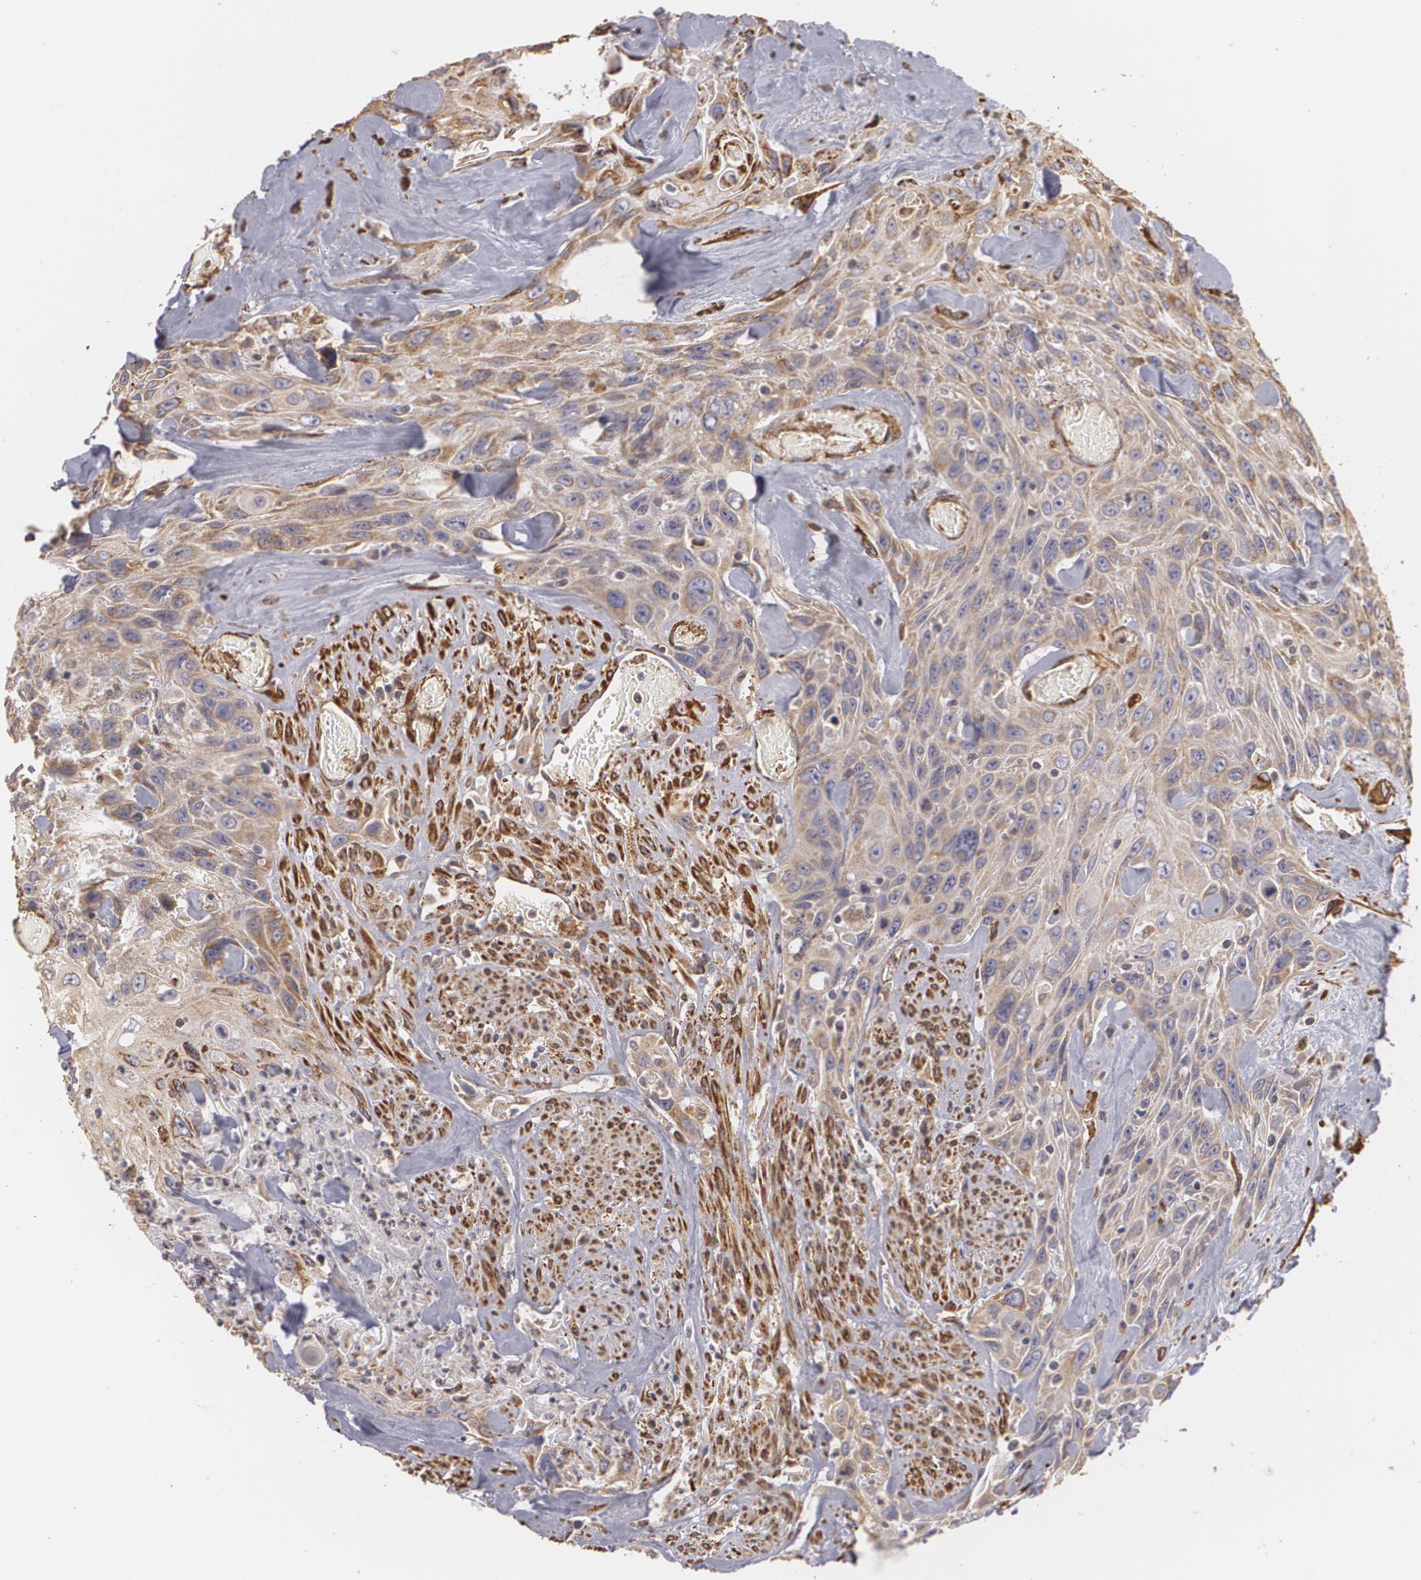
{"staining": {"intensity": "weak", "quantity": ">75%", "location": "cytoplasmic/membranous"}, "tissue": "urothelial cancer", "cell_type": "Tumor cells", "image_type": "cancer", "snomed": [{"axis": "morphology", "description": "Urothelial carcinoma, High grade"}, {"axis": "topography", "description": "Urinary bladder"}], "caption": "Immunohistochemical staining of high-grade urothelial carcinoma reveals low levels of weak cytoplasmic/membranous protein expression in about >75% of tumor cells.", "gene": "CYB5R3", "patient": {"sex": "female", "age": 84}}